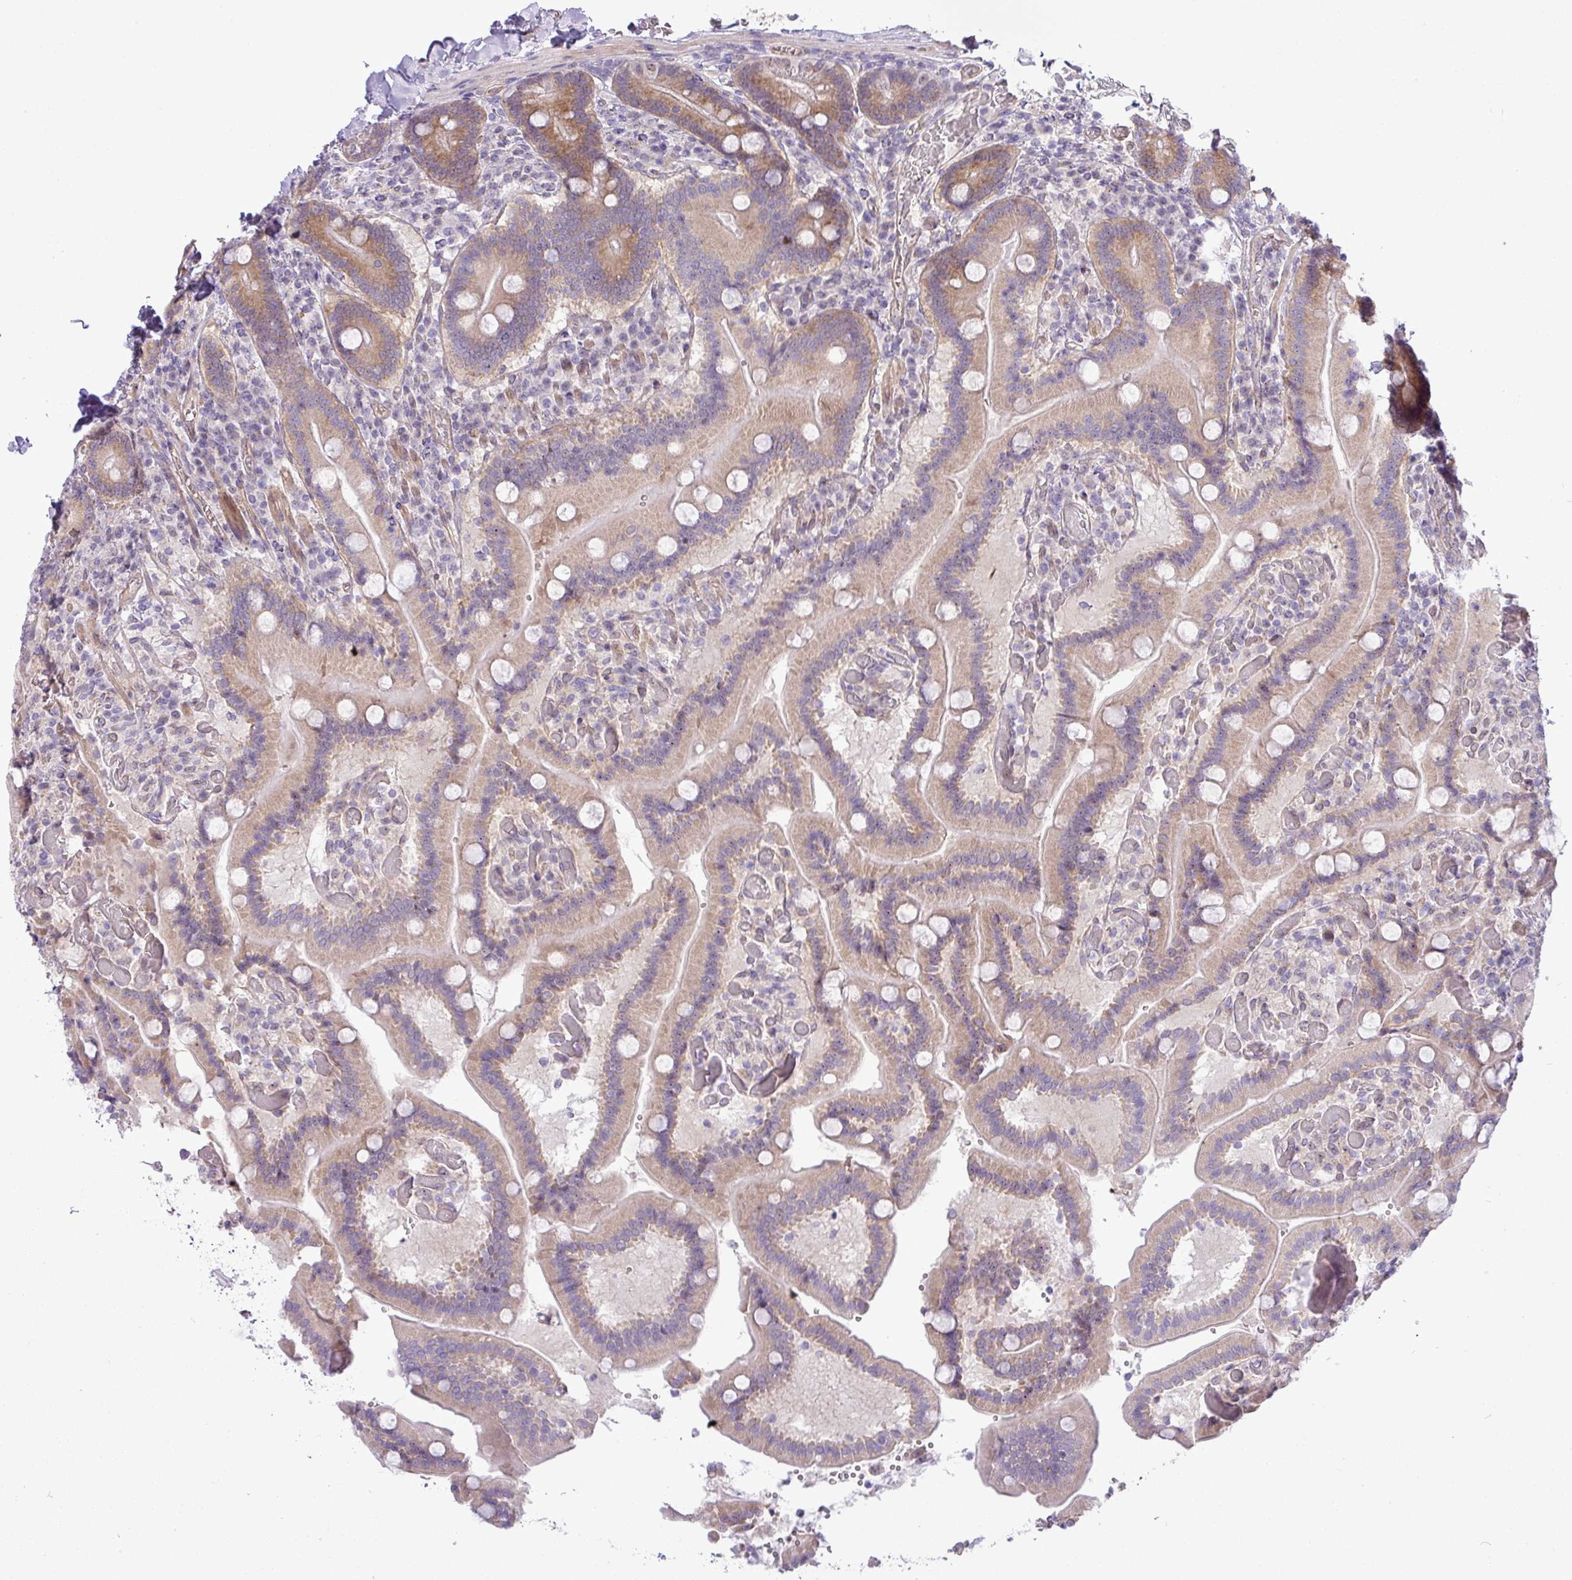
{"staining": {"intensity": "moderate", "quantity": ">75%", "location": "cytoplasmic/membranous"}, "tissue": "duodenum", "cell_type": "Glandular cells", "image_type": "normal", "snomed": [{"axis": "morphology", "description": "Normal tissue, NOS"}, {"axis": "topography", "description": "Duodenum"}], "caption": "Duodenum stained for a protein (brown) shows moderate cytoplasmic/membranous positive expression in approximately >75% of glandular cells.", "gene": "MAK16", "patient": {"sex": "female", "age": 62}}